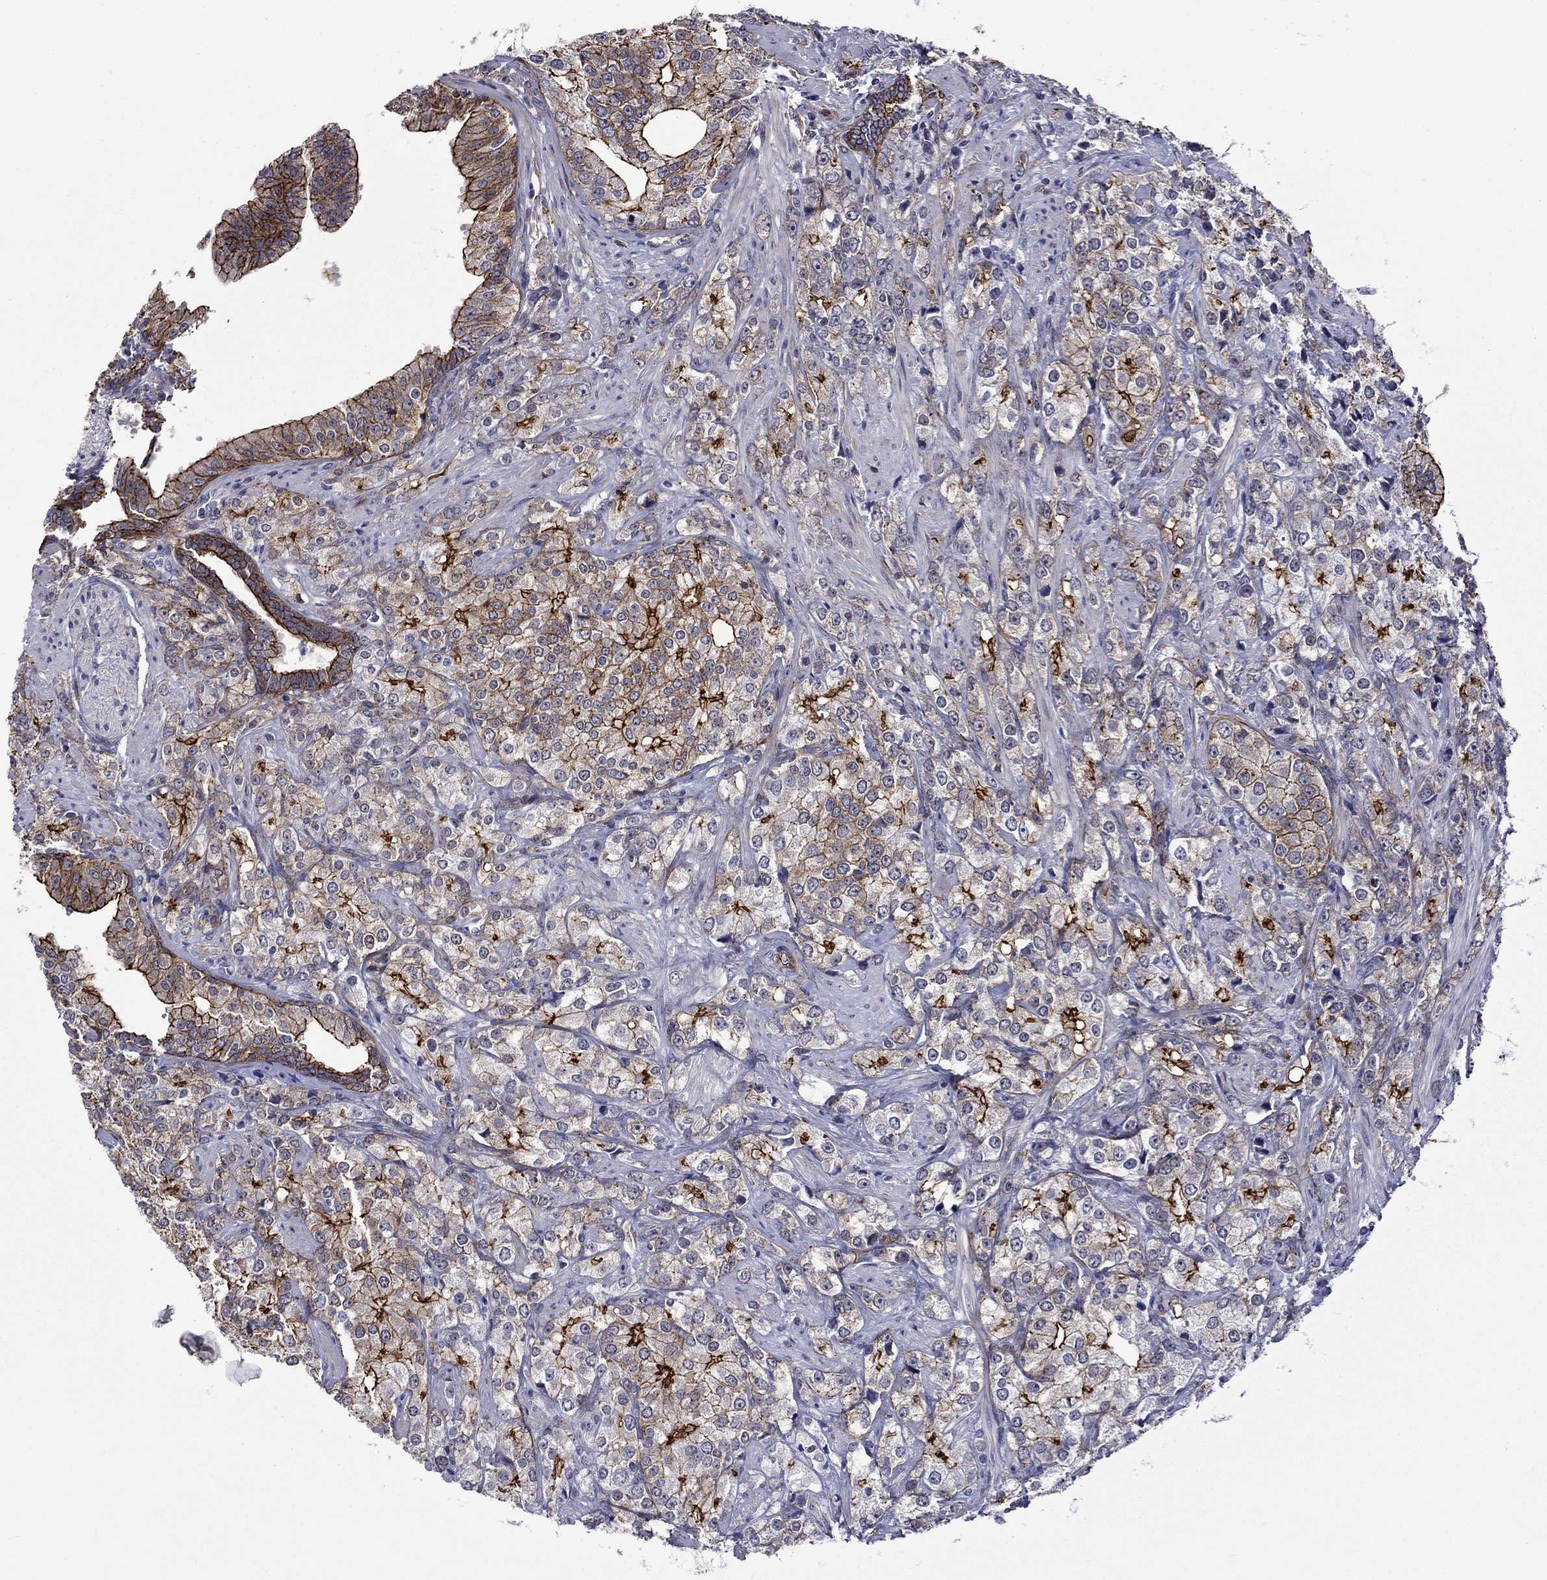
{"staining": {"intensity": "strong", "quantity": "25%-75%", "location": "cytoplasmic/membranous"}, "tissue": "prostate cancer", "cell_type": "Tumor cells", "image_type": "cancer", "snomed": [{"axis": "morphology", "description": "Adenocarcinoma, NOS"}, {"axis": "topography", "description": "Prostate and seminal vesicle, NOS"}, {"axis": "topography", "description": "Prostate"}], "caption": "Prostate cancer was stained to show a protein in brown. There is high levels of strong cytoplasmic/membranous positivity in approximately 25%-75% of tumor cells.", "gene": "LMO7", "patient": {"sex": "male", "age": 68}}